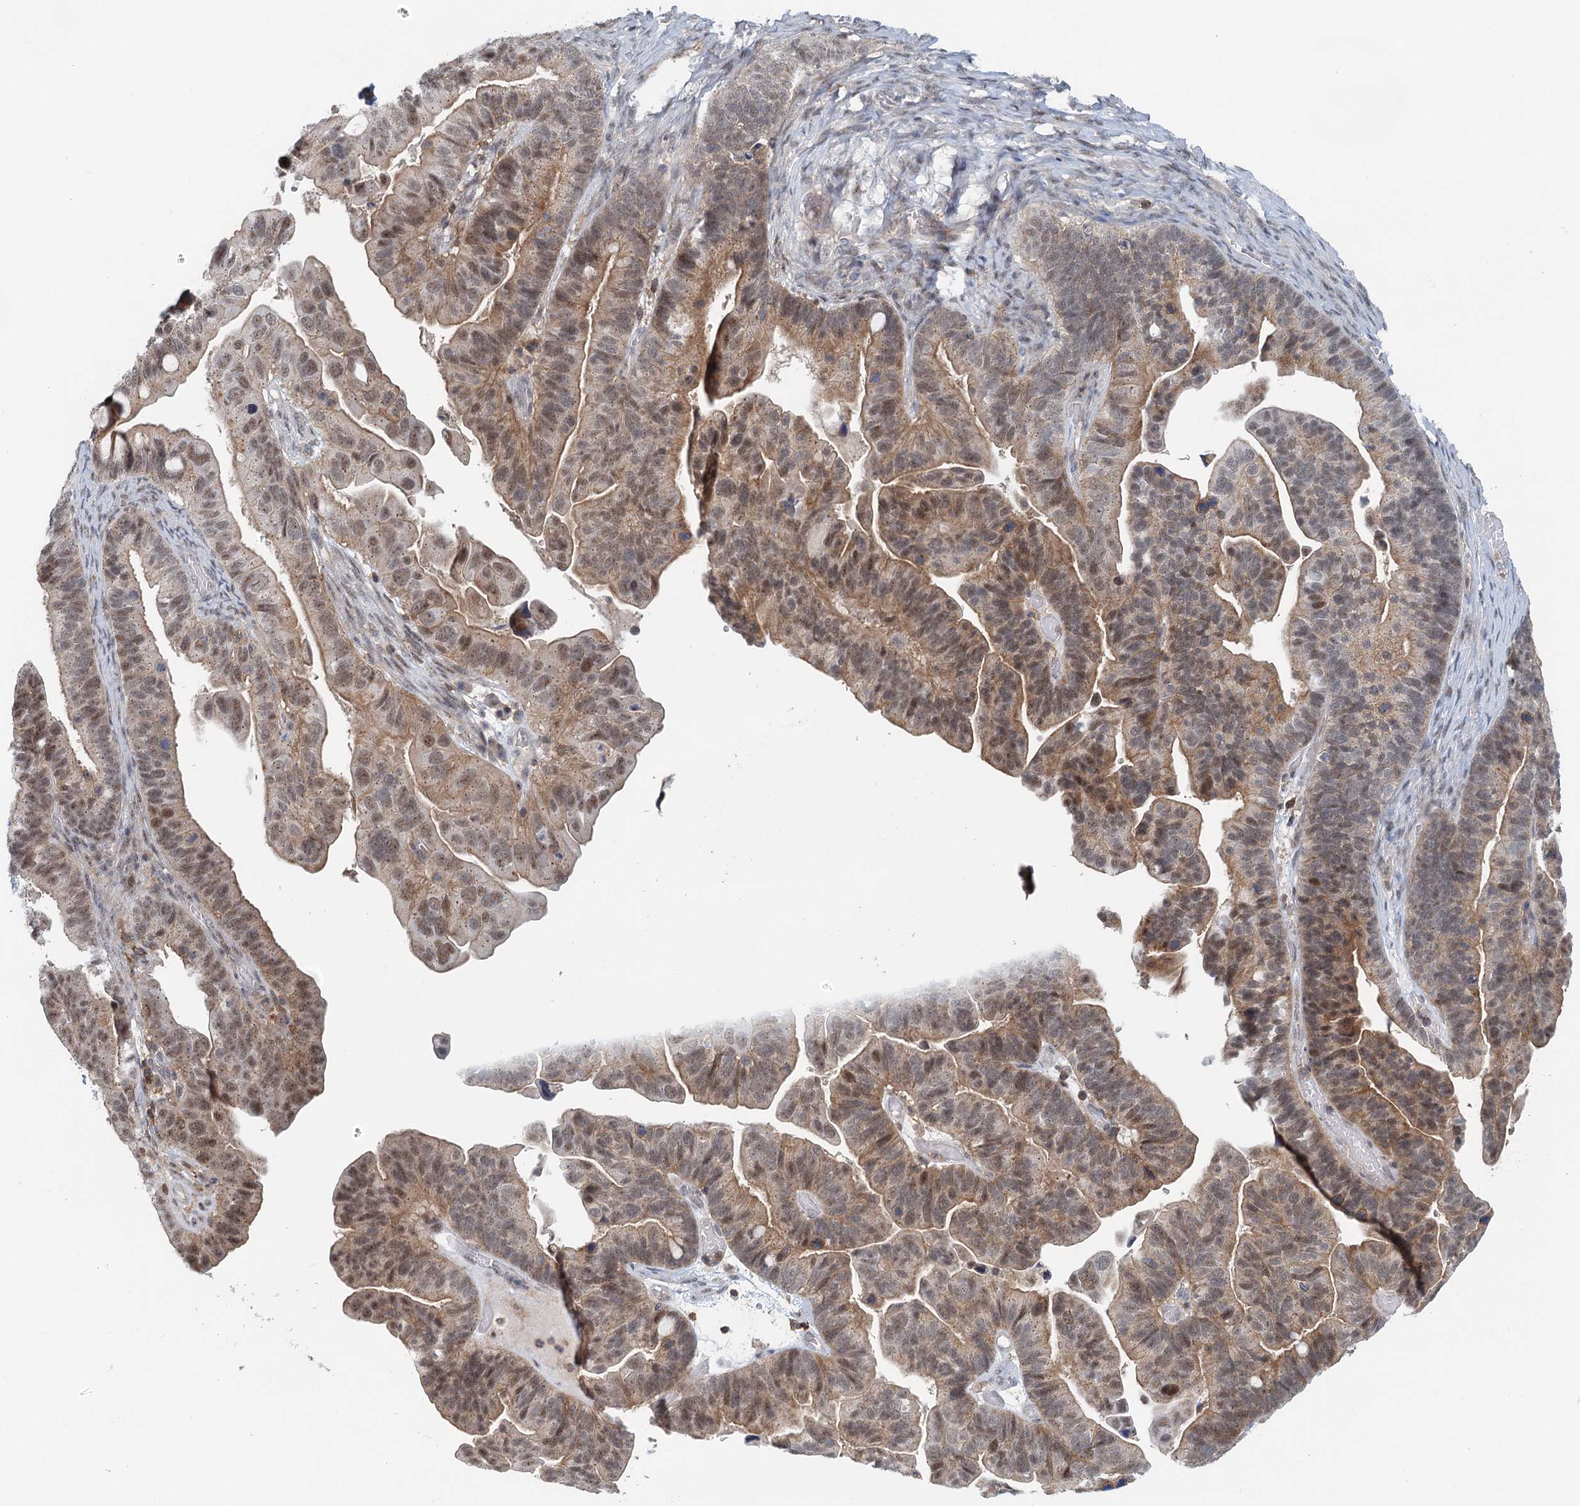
{"staining": {"intensity": "weak", "quantity": "25%-75%", "location": "cytoplasmic/membranous,nuclear"}, "tissue": "ovarian cancer", "cell_type": "Tumor cells", "image_type": "cancer", "snomed": [{"axis": "morphology", "description": "Cystadenocarcinoma, serous, NOS"}, {"axis": "topography", "description": "Ovary"}], "caption": "Immunohistochemical staining of ovarian serous cystadenocarcinoma exhibits low levels of weak cytoplasmic/membranous and nuclear positivity in approximately 25%-75% of tumor cells.", "gene": "CDC42SE2", "patient": {"sex": "female", "age": 56}}